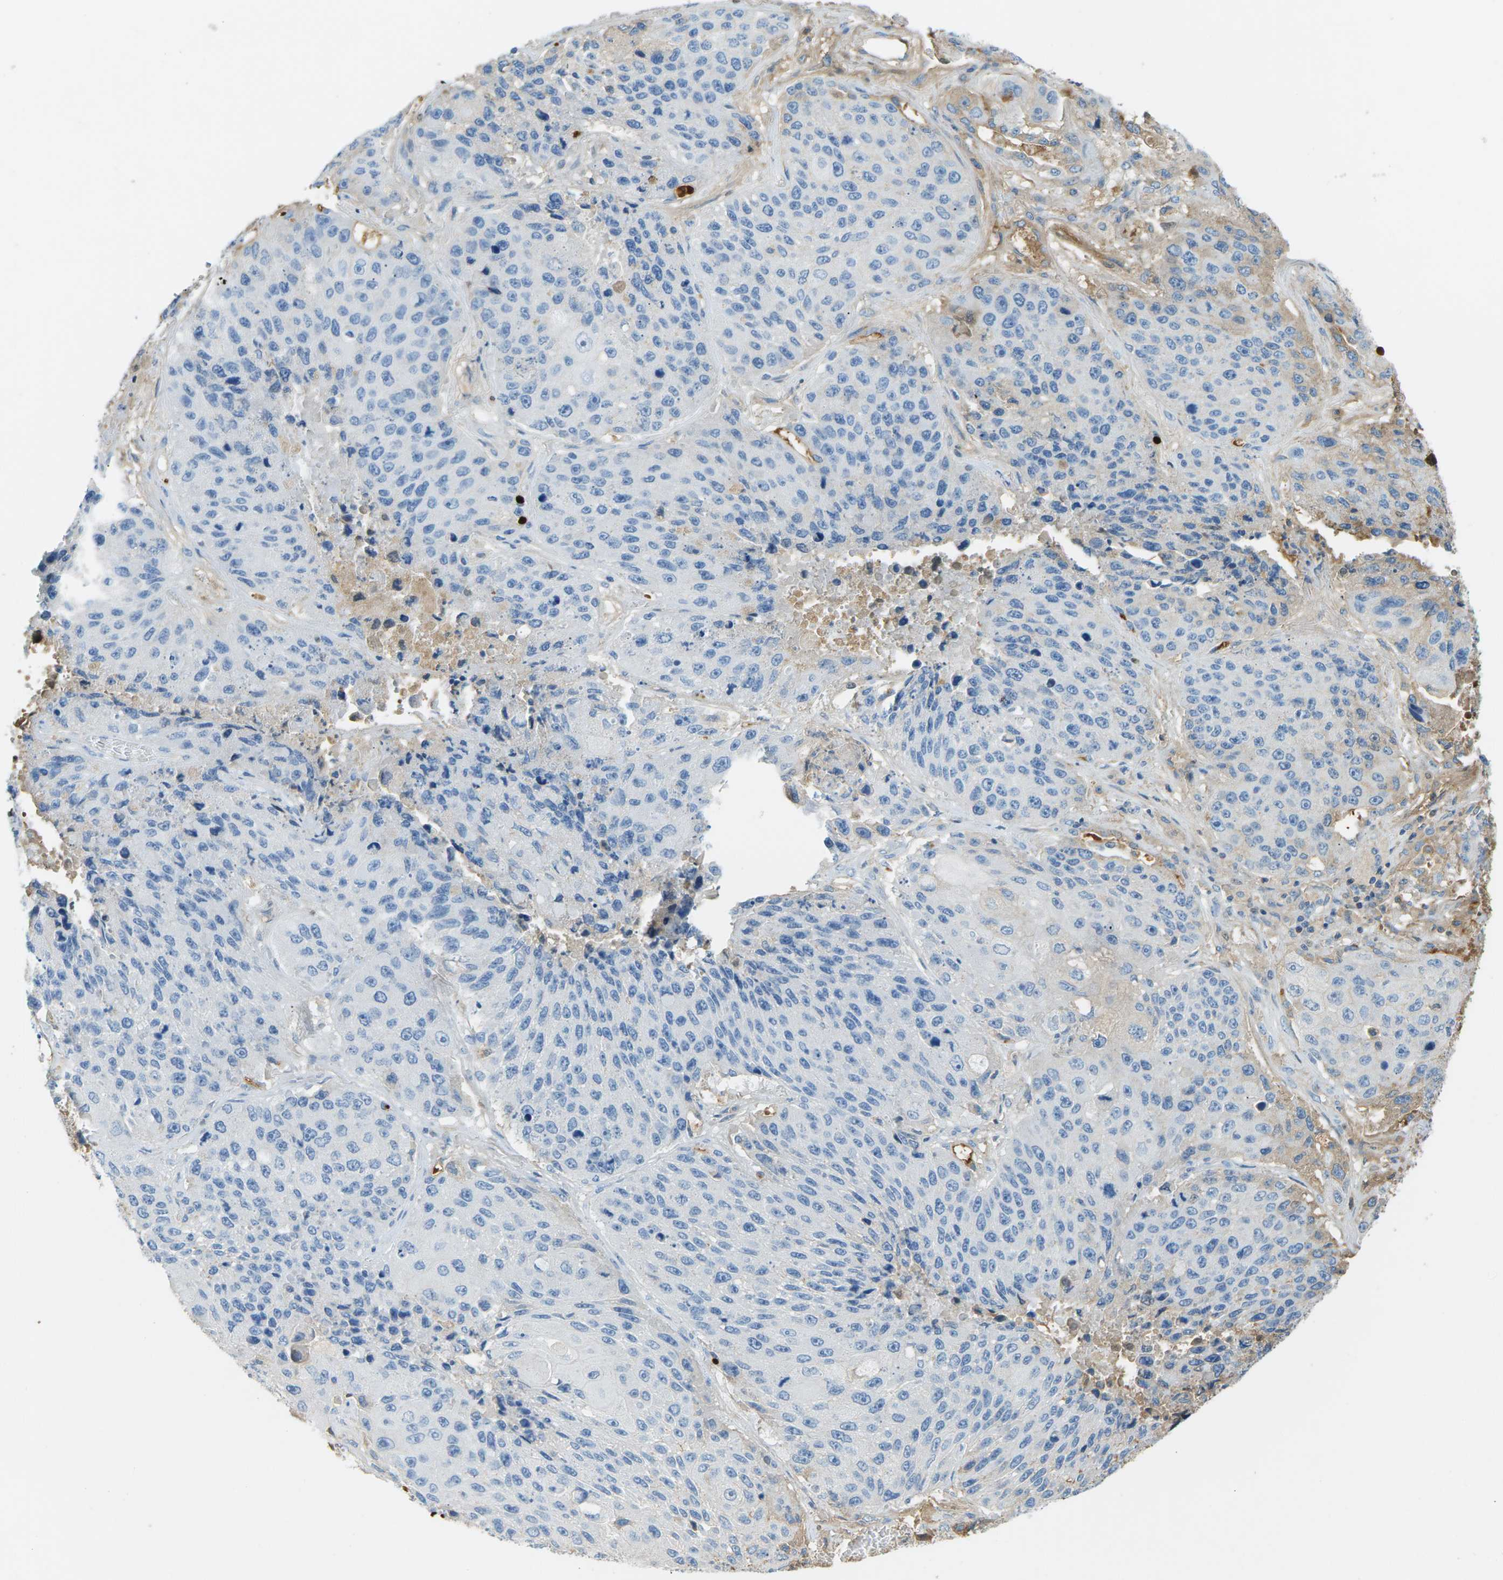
{"staining": {"intensity": "negative", "quantity": "none", "location": "none"}, "tissue": "lung cancer", "cell_type": "Tumor cells", "image_type": "cancer", "snomed": [{"axis": "morphology", "description": "Squamous cell carcinoma, NOS"}, {"axis": "topography", "description": "Lung"}], "caption": "Squamous cell carcinoma (lung) was stained to show a protein in brown. There is no significant positivity in tumor cells.", "gene": "CFI", "patient": {"sex": "male", "age": 61}}